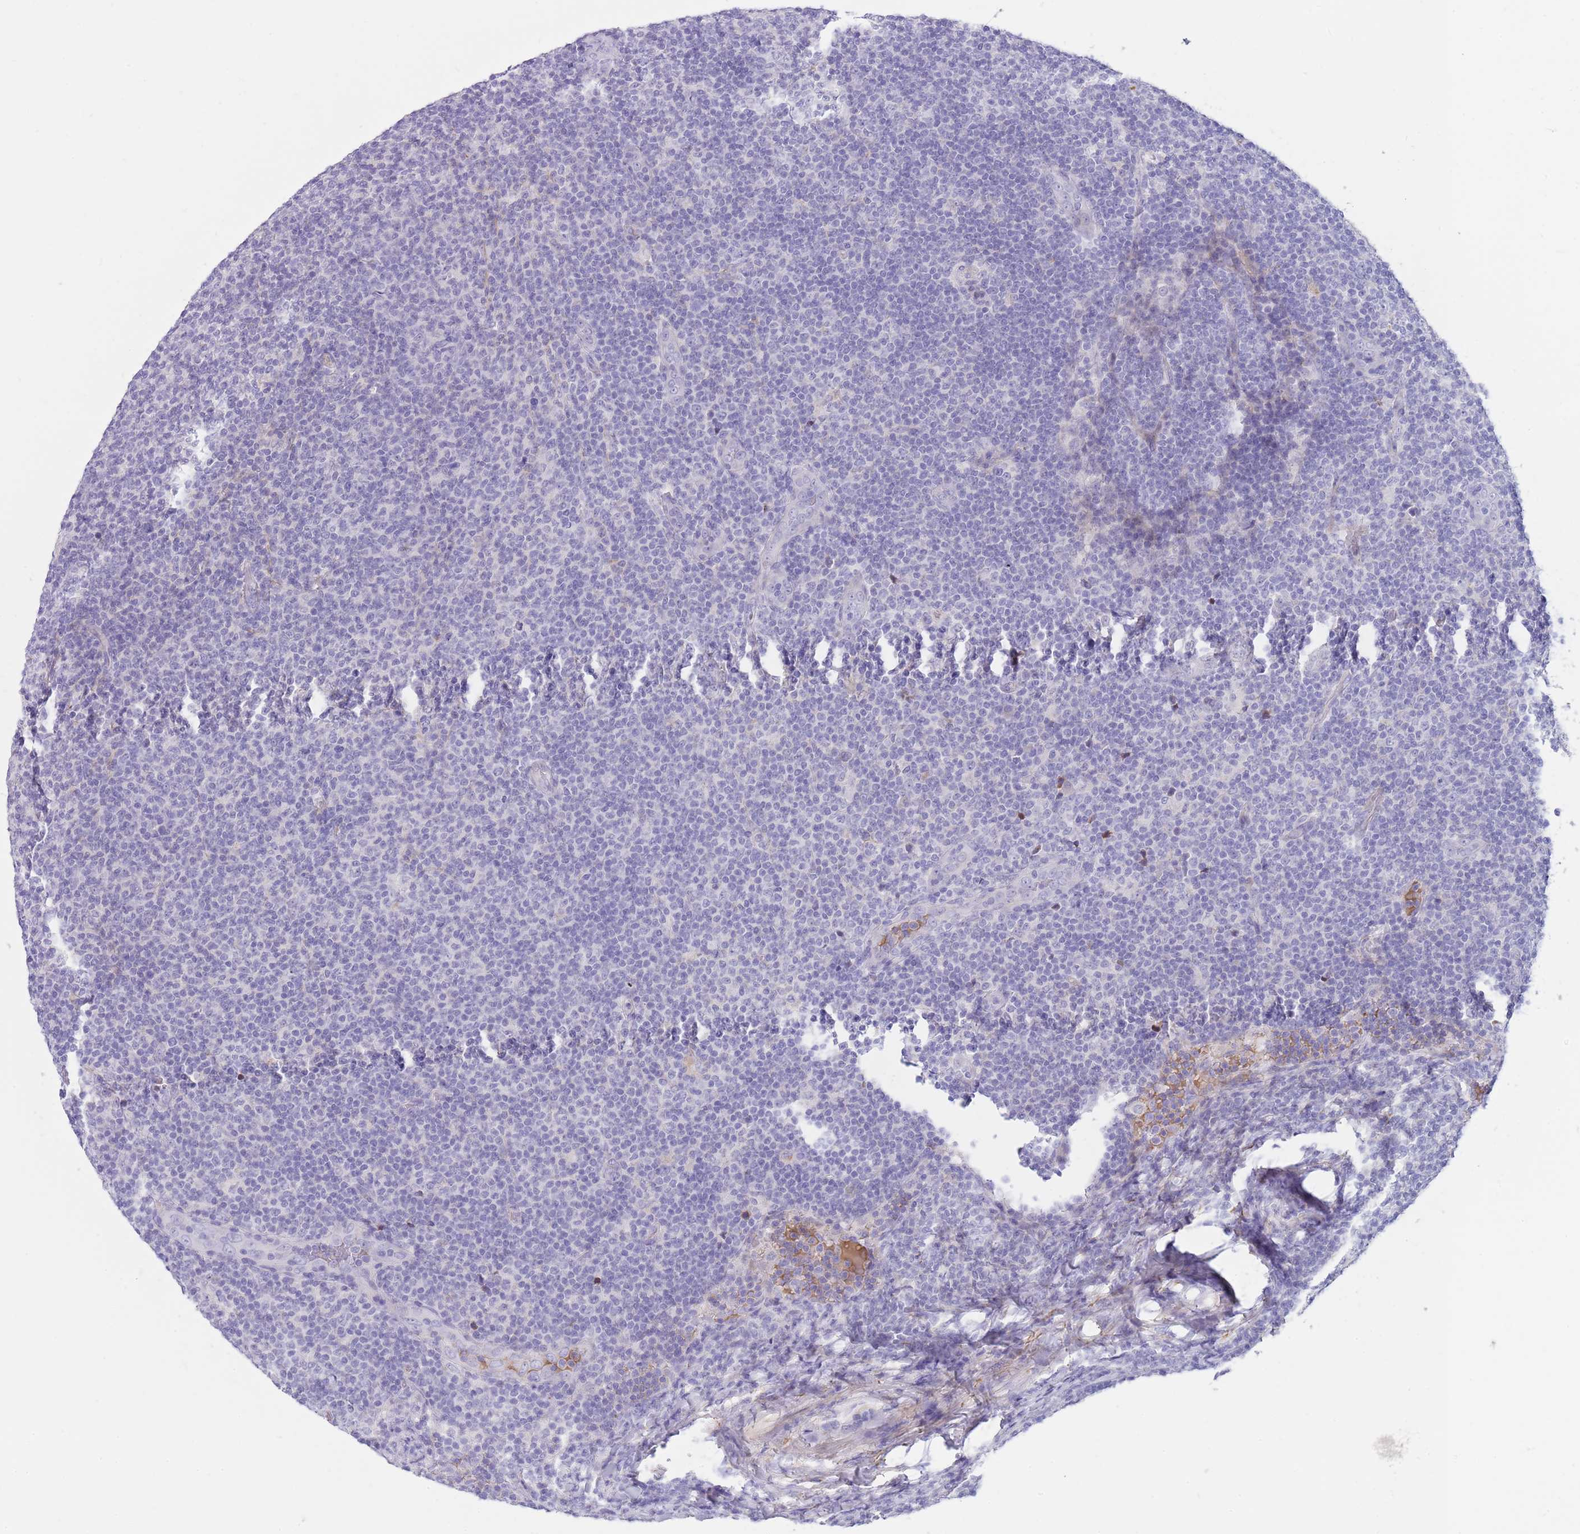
{"staining": {"intensity": "negative", "quantity": "none", "location": "none"}, "tissue": "lymphoma", "cell_type": "Tumor cells", "image_type": "cancer", "snomed": [{"axis": "morphology", "description": "Malignant lymphoma, non-Hodgkin's type, Low grade"}, {"axis": "topography", "description": "Lymph node"}], "caption": "DAB immunohistochemical staining of malignant lymphoma, non-Hodgkin's type (low-grade) exhibits no significant expression in tumor cells.", "gene": "LEPROTL1", "patient": {"sex": "male", "age": 66}}